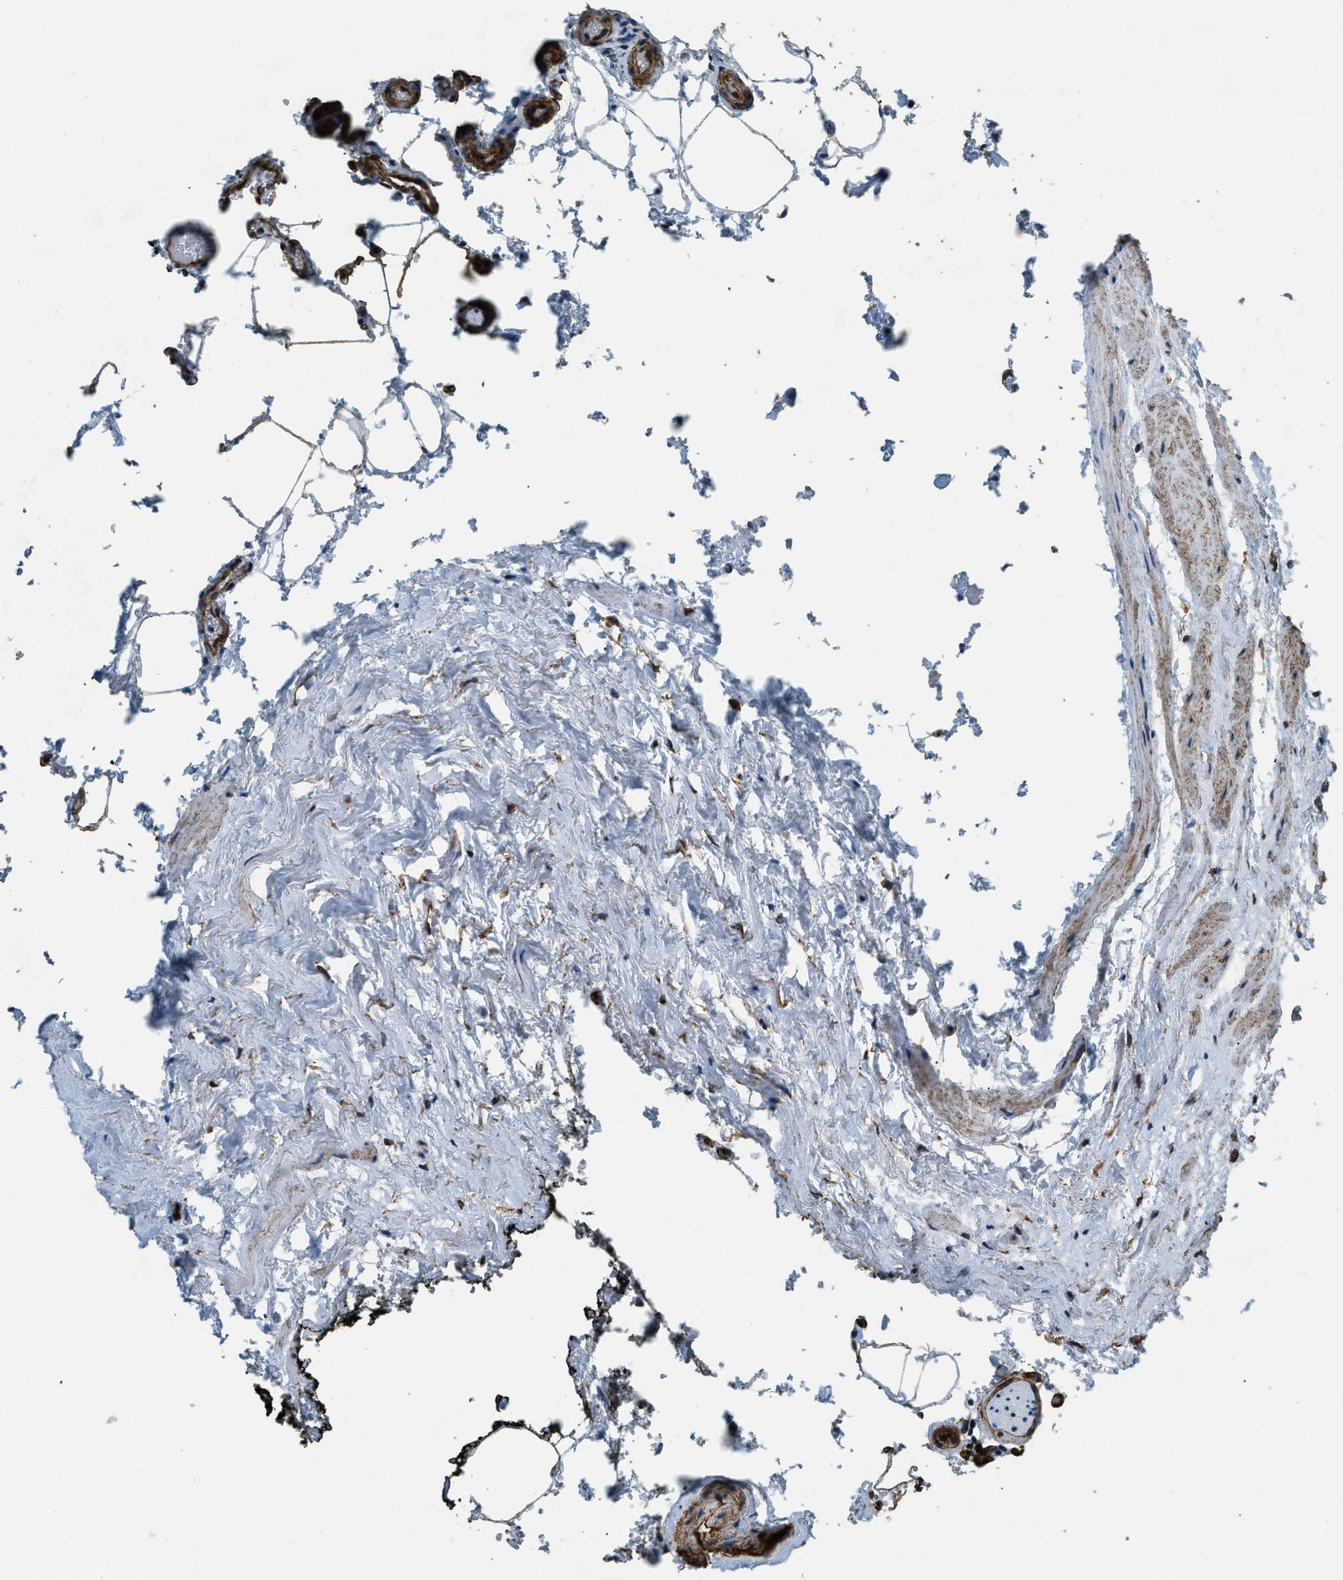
{"staining": {"intensity": "negative", "quantity": "none", "location": "none"}, "tissue": "prostate cancer", "cell_type": "Tumor cells", "image_type": "cancer", "snomed": [{"axis": "morphology", "description": "Adenocarcinoma, Low grade"}, {"axis": "topography", "description": "Prostate"}], "caption": "Prostate low-grade adenocarcinoma stained for a protein using immunohistochemistry demonstrates no expression tumor cells.", "gene": "TMEM43", "patient": {"sex": "male", "age": 59}}